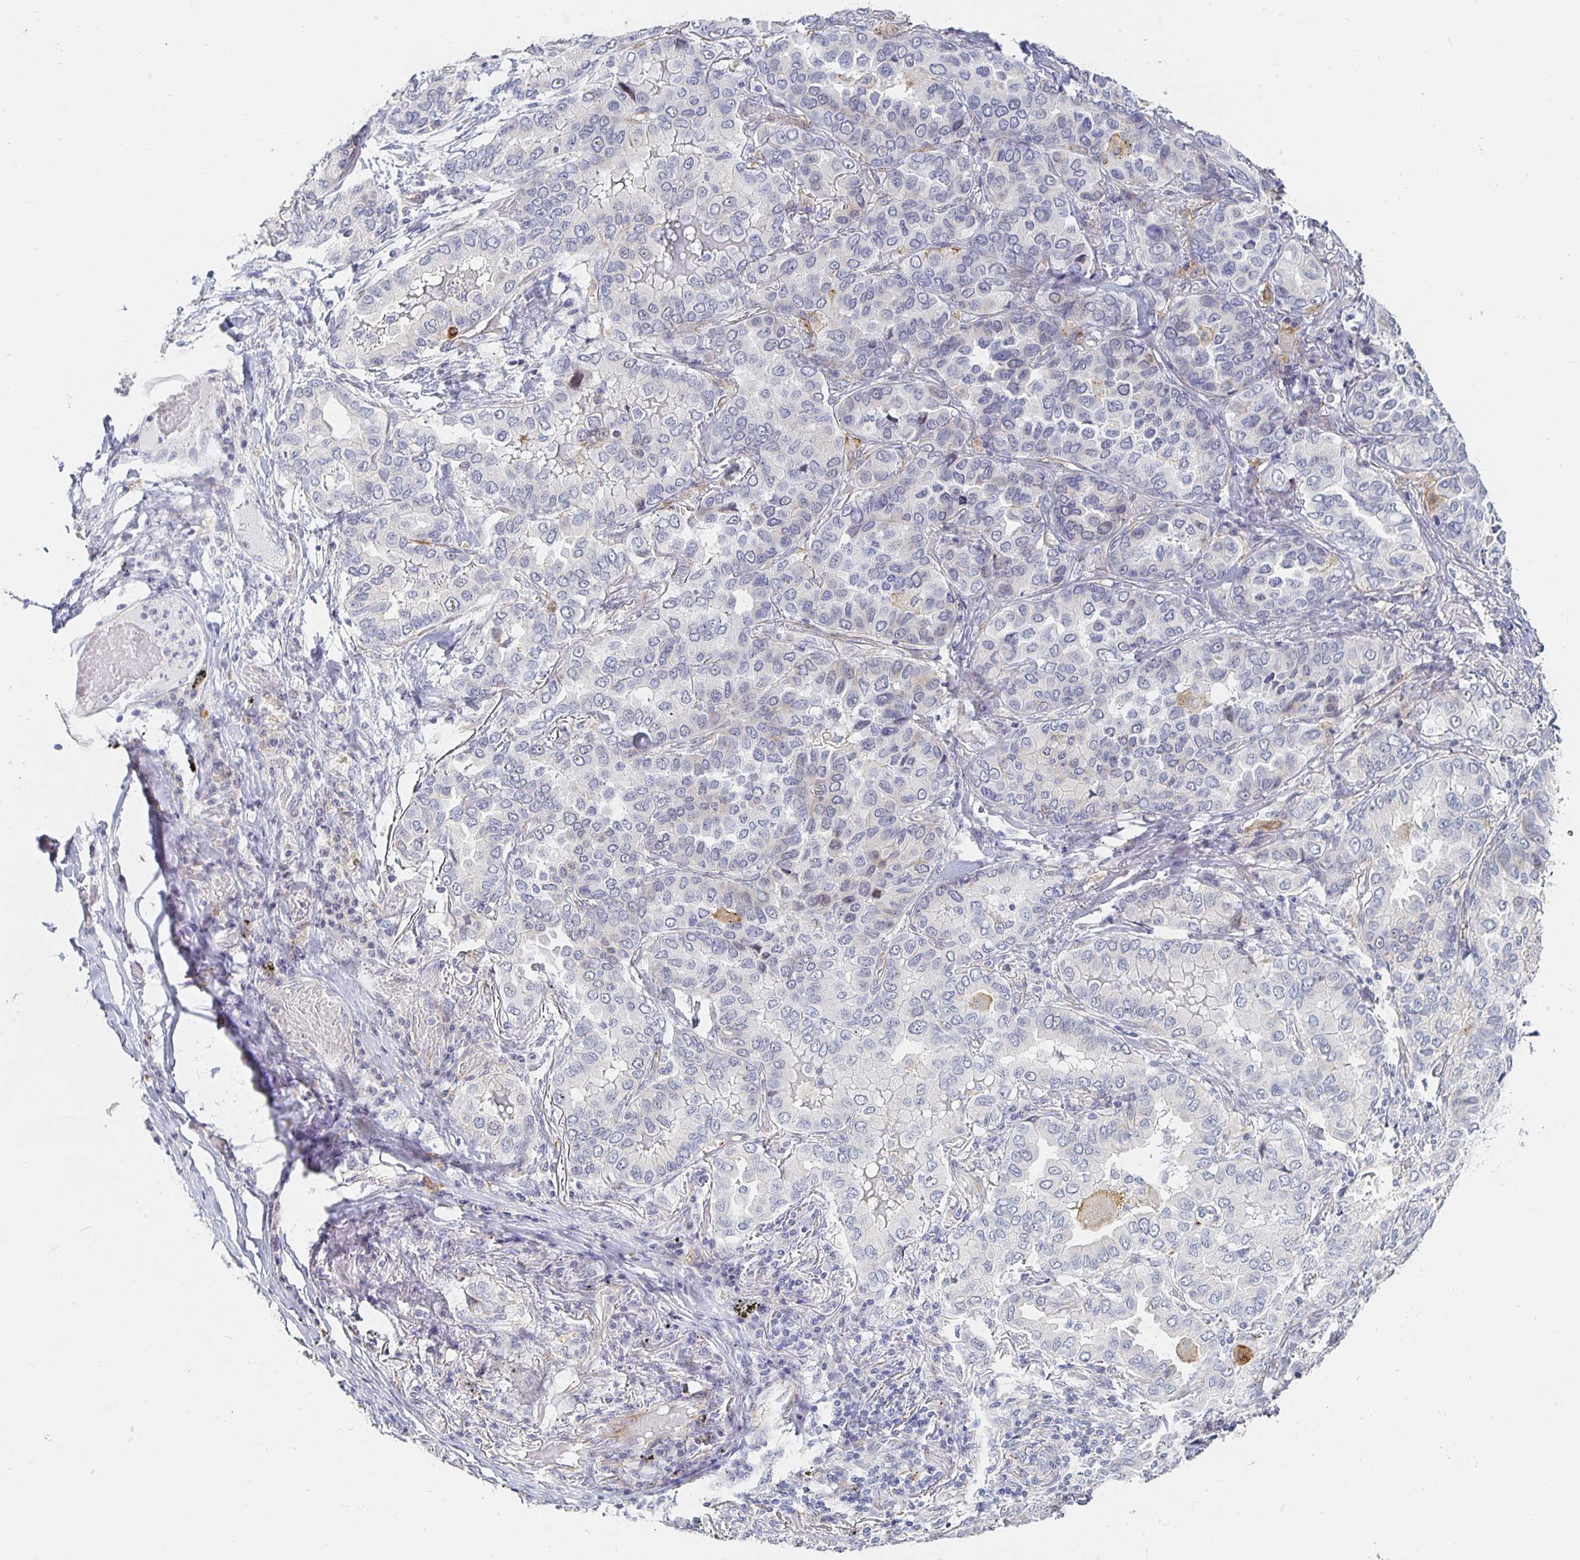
{"staining": {"intensity": "negative", "quantity": "none", "location": "none"}, "tissue": "lung cancer", "cell_type": "Tumor cells", "image_type": "cancer", "snomed": [{"axis": "morphology", "description": "Aneuploidy"}, {"axis": "morphology", "description": "Adenocarcinoma, NOS"}, {"axis": "morphology", "description": "Adenocarcinoma, metastatic, NOS"}, {"axis": "topography", "description": "Lymph node"}, {"axis": "topography", "description": "Lung"}], "caption": "Immunohistochemistry of lung cancer (metastatic adenocarcinoma) shows no staining in tumor cells.", "gene": "S100G", "patient": {"sex": "female", "age": 48}}